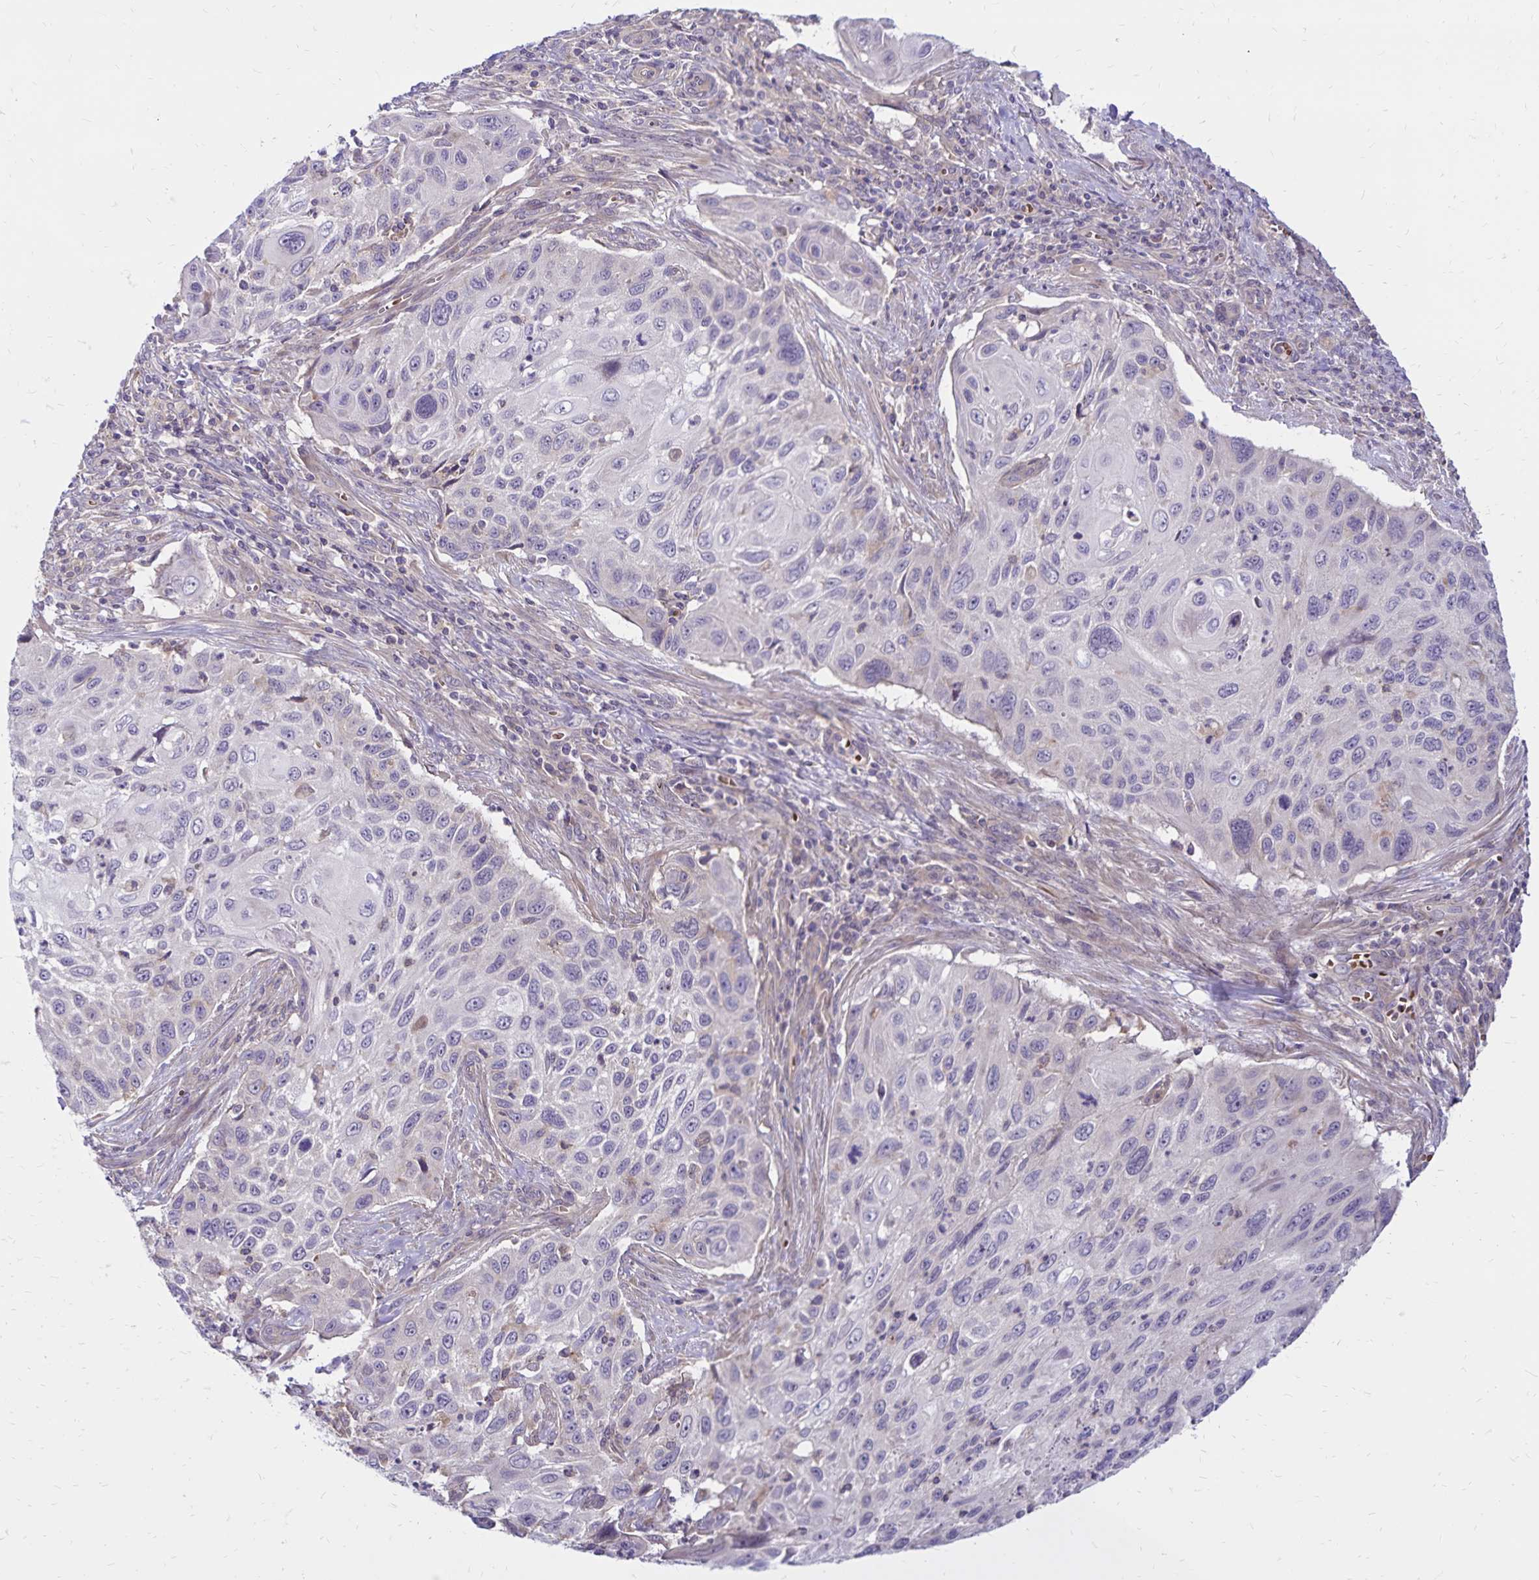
{"staining": {"intensity": "negative", "quantity": "none", "location": "none"}, "tissue": "cervical cancer", "cell_type": "Tumor cells", "image_type": "cancer", "snomed": [{"axis": "morphology", "description": "Squamous cell carcinoma, NOS"}, {"axis": "topography", "description": "Cervix"}], "caption": "Histopathology image shows no protein staining in tumor cells of cervical squamous cell carcinoma tissue.", "gene": "FSD1", "patient": {"sex": "female", "age": 70}}